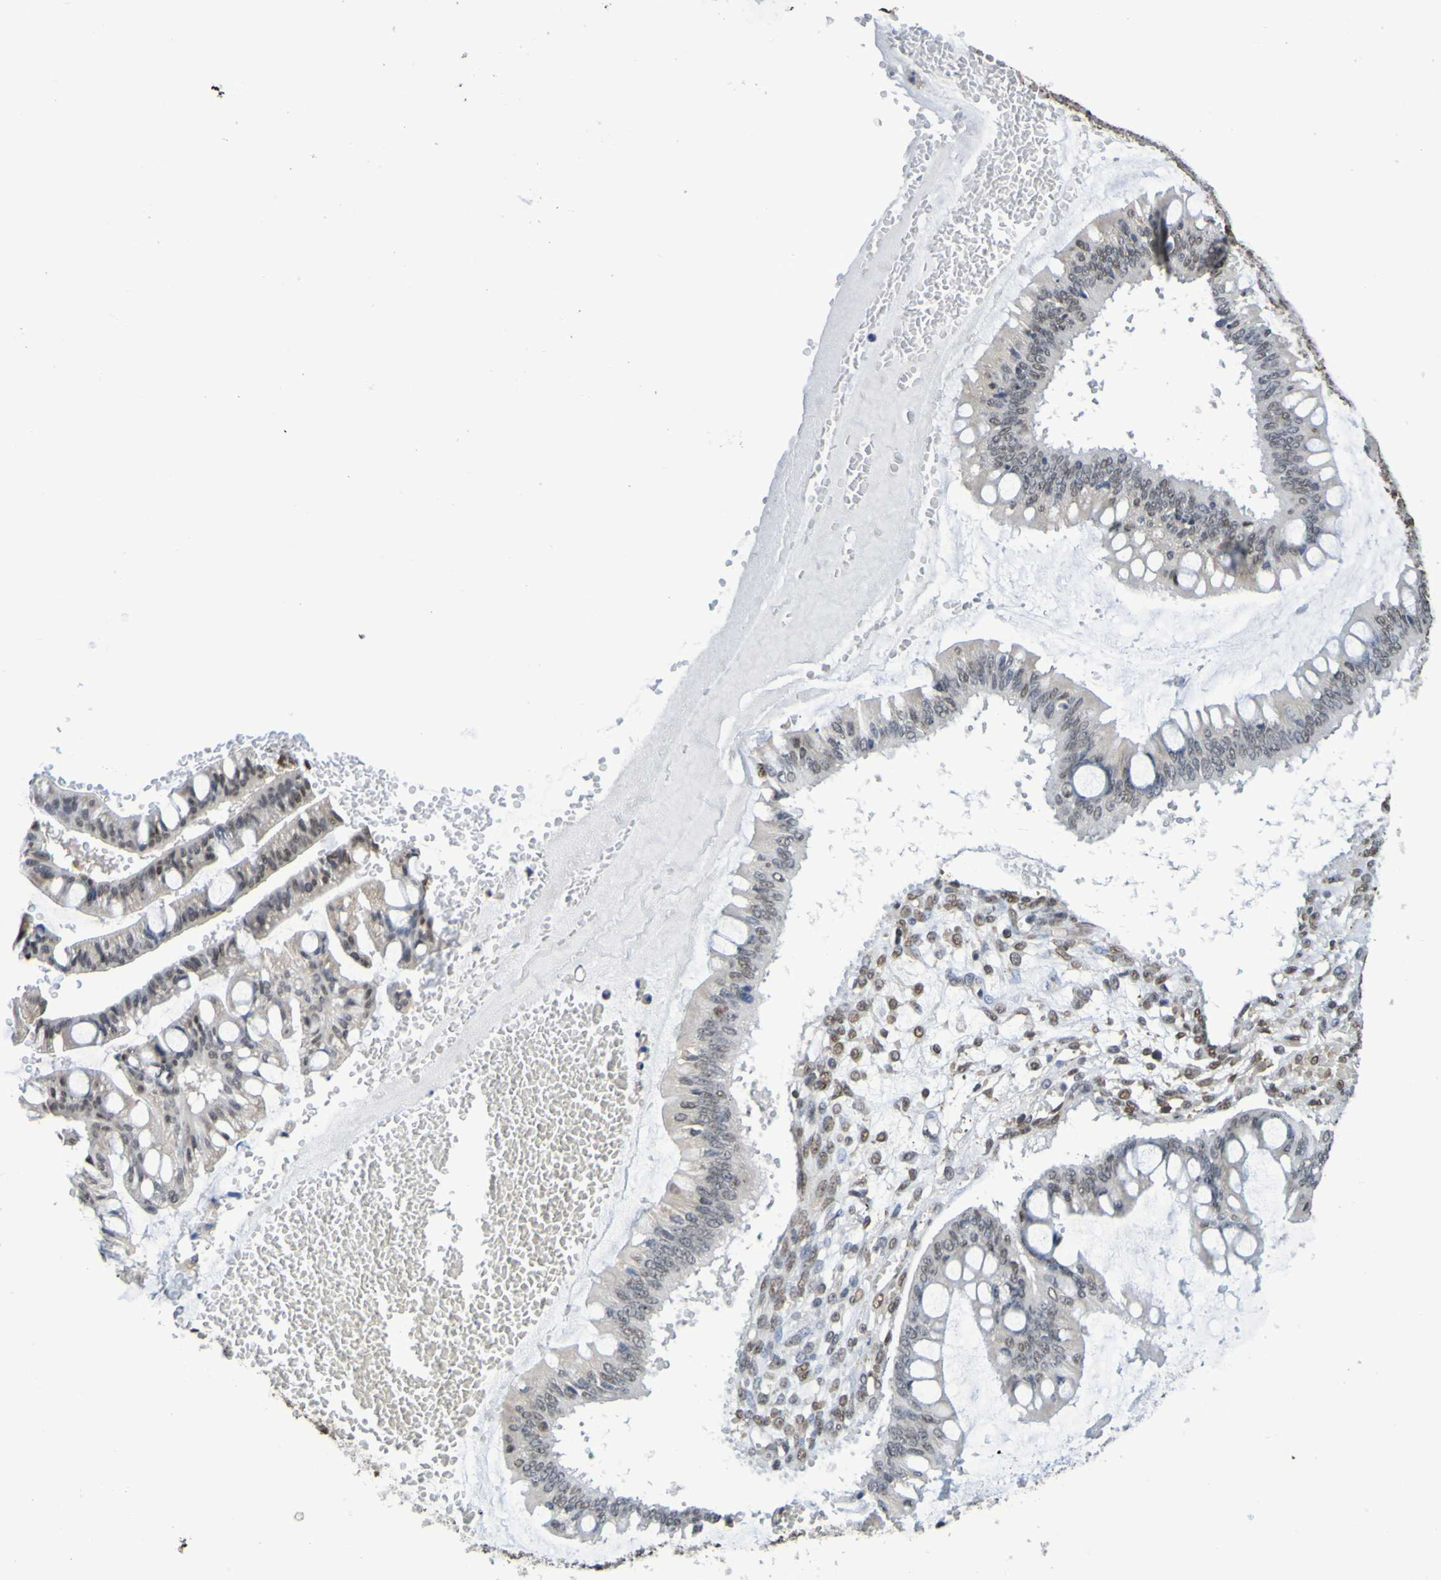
{"staining": {"intensity": "weak", "quantity": "<25%", "location": "nuclear"}, "tissue": "ovarian cancer", "cell_type": "Tumor cells", "image_type": "cancer", "snomed": [{"axis": "morphology", "description": "Cystadenocarcinoma, mucinous, NOS"}, {"axis": "topography", "description": "Ovary"}], "caption": "Tumor cells show no significant protein positivity in mucinous cystadenocarcinoma (ovarian).", "gene": "HDAC2", "patient": {"sex": "female", "age": 73}}